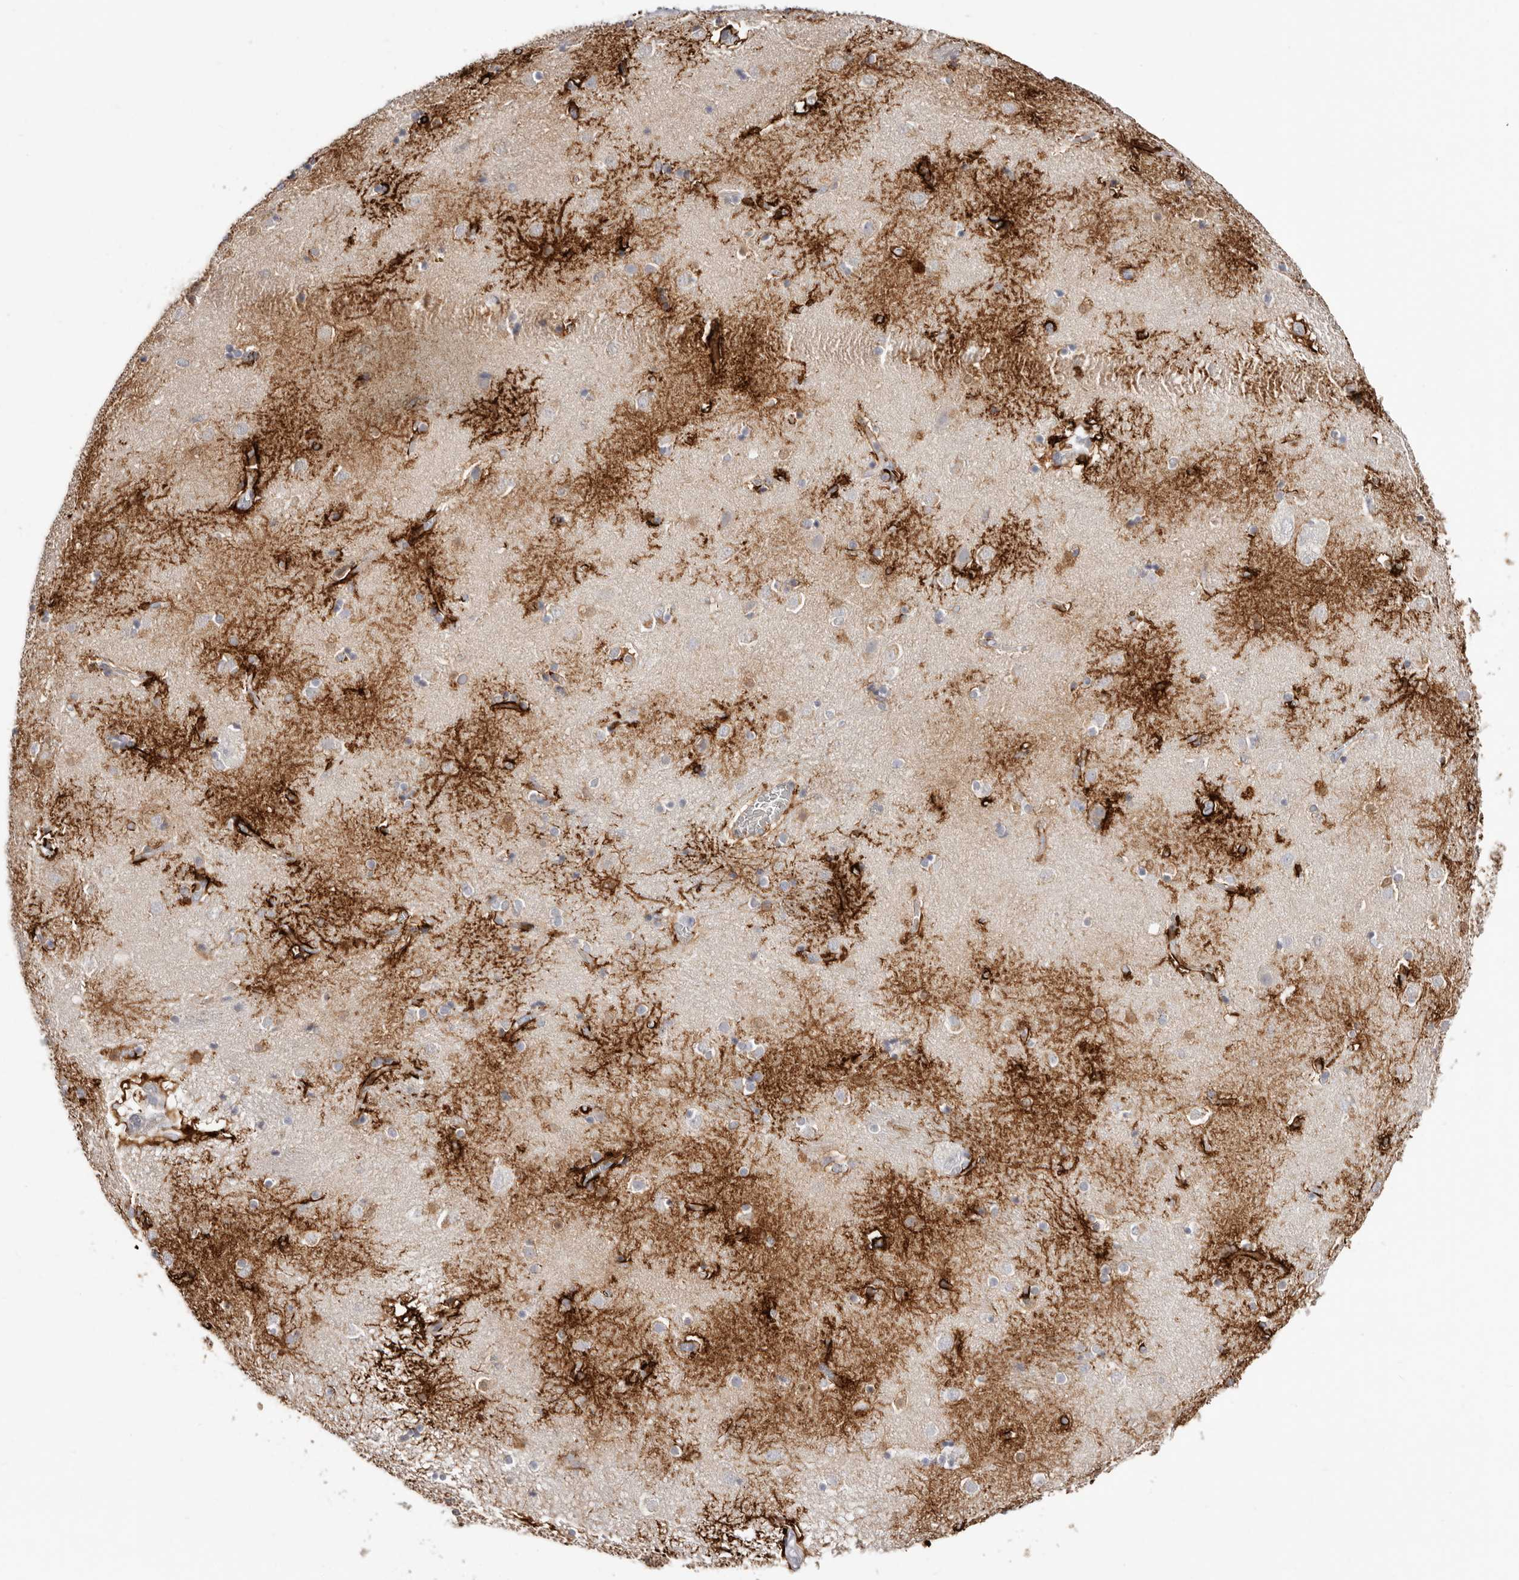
{"staining": {"intensity": "strong", "quantity": "<25%", "location": "cytoplasmic/membranous,nuclear"}, "tissue": "caudate", "cell_type": "Glial cells", "image_type": "normal", "snomed": [{"axis": "morphology", "description": "Normal tissue, NOS"}, {"axis": "topography", "description": "Lateral ventricle wall"}], "caption": "Protein staining of unremarkable caudate displays strong cytoplasmic/membranous,nuclear staining in about <25% of glial cells.", "gene": "PKDCC", "patient": {"sex": "male", "age": 70}}